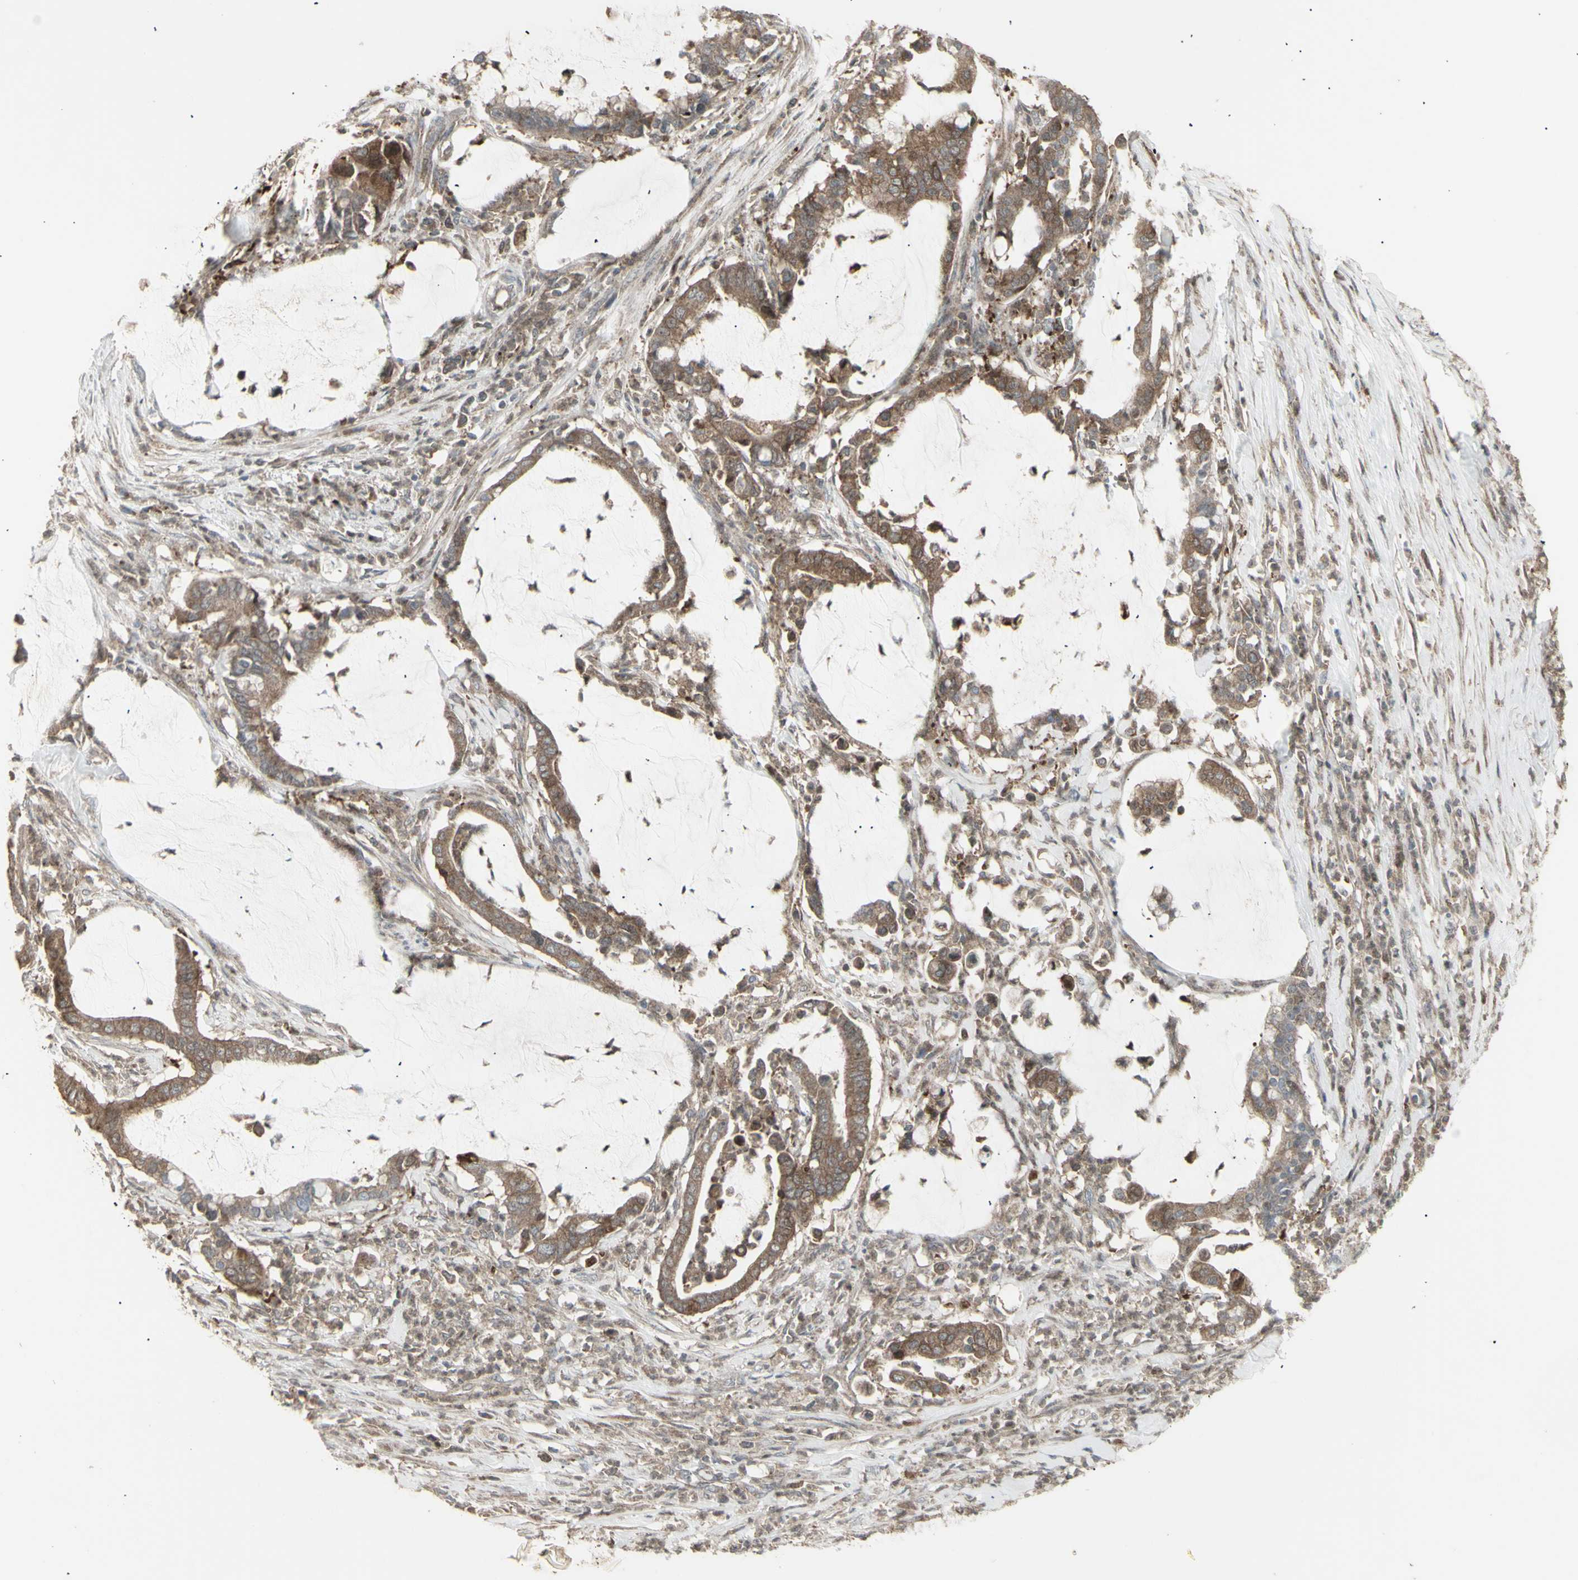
{"staining": {"intensity": "moderate", "quantity": ">75%", "location": "cytoplasmic/membranous"}, "tissue": "pancreatic cancer", "cell_type": "Tumor cells", "image_type": "cancer", "snomed": [{"axis": "morphology", "description": "Adenocarcinoma, NOS"}, {"axis": "topography", "description": "Pancreas"}], "caption": "Pancreatic cancer (adenocarcinoma) stained with a protein marker shows moderate staining in tumor cells.", "gene": "RNASEL", "patient": {"sex": "male", "age": 41}}